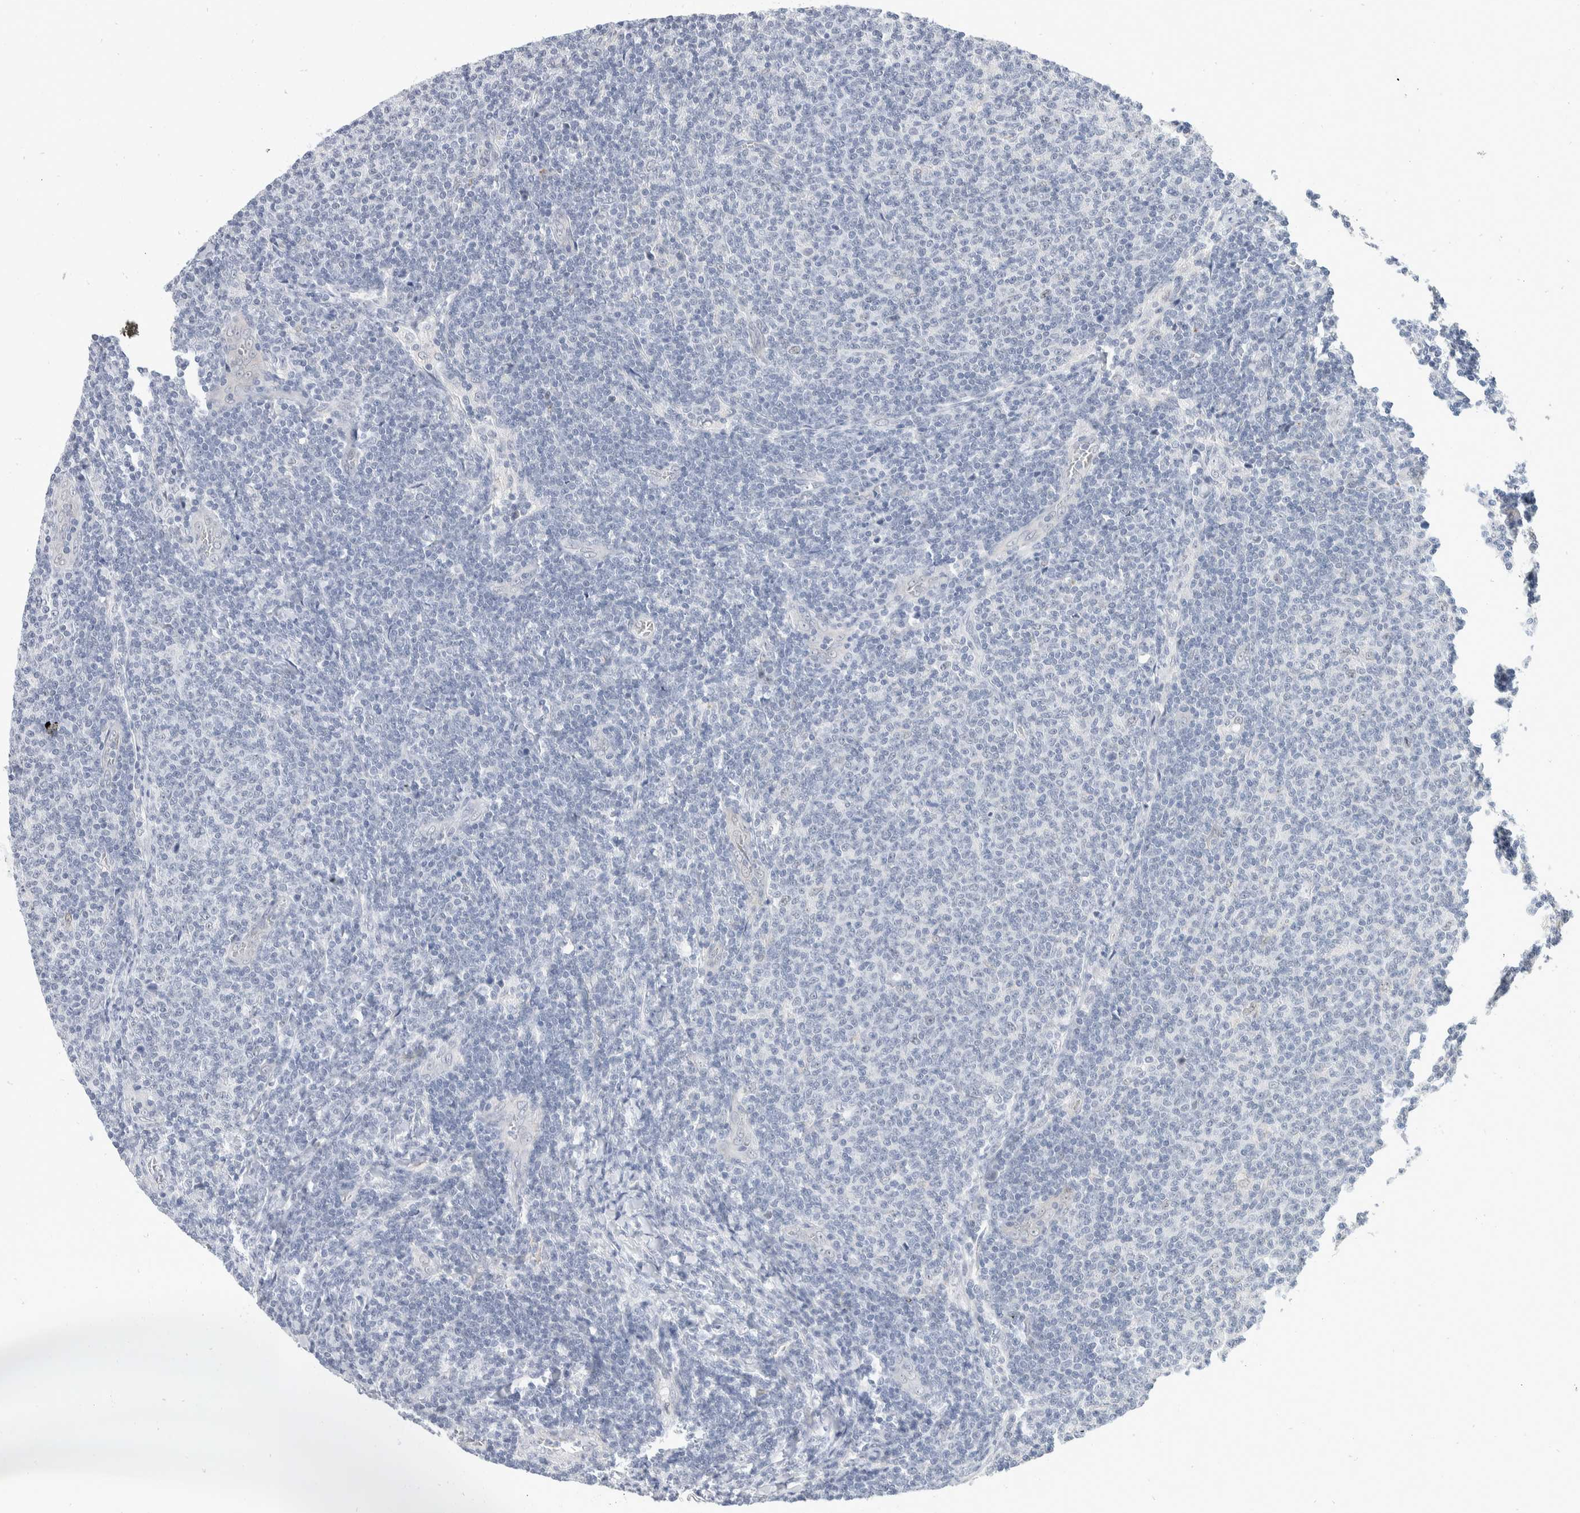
{"staining": {"intensity": "negative", "quantity": "none", "location": "none"}, "tissue": "lymphoma", "cell_type": "Tumor cells", "image_type": "cancer", "snomed": [{"axis": "morphology", "description": "Malignant lymphoma, non-Hodgkin's type, Low grade"}, {"axis": "topography", "description": "Lymph node"}], "caption": "Tumor cells show no significant expression in lymphoma.", "gene": "CATSPERD", "patient": {"sex": "male", "age": 66}}